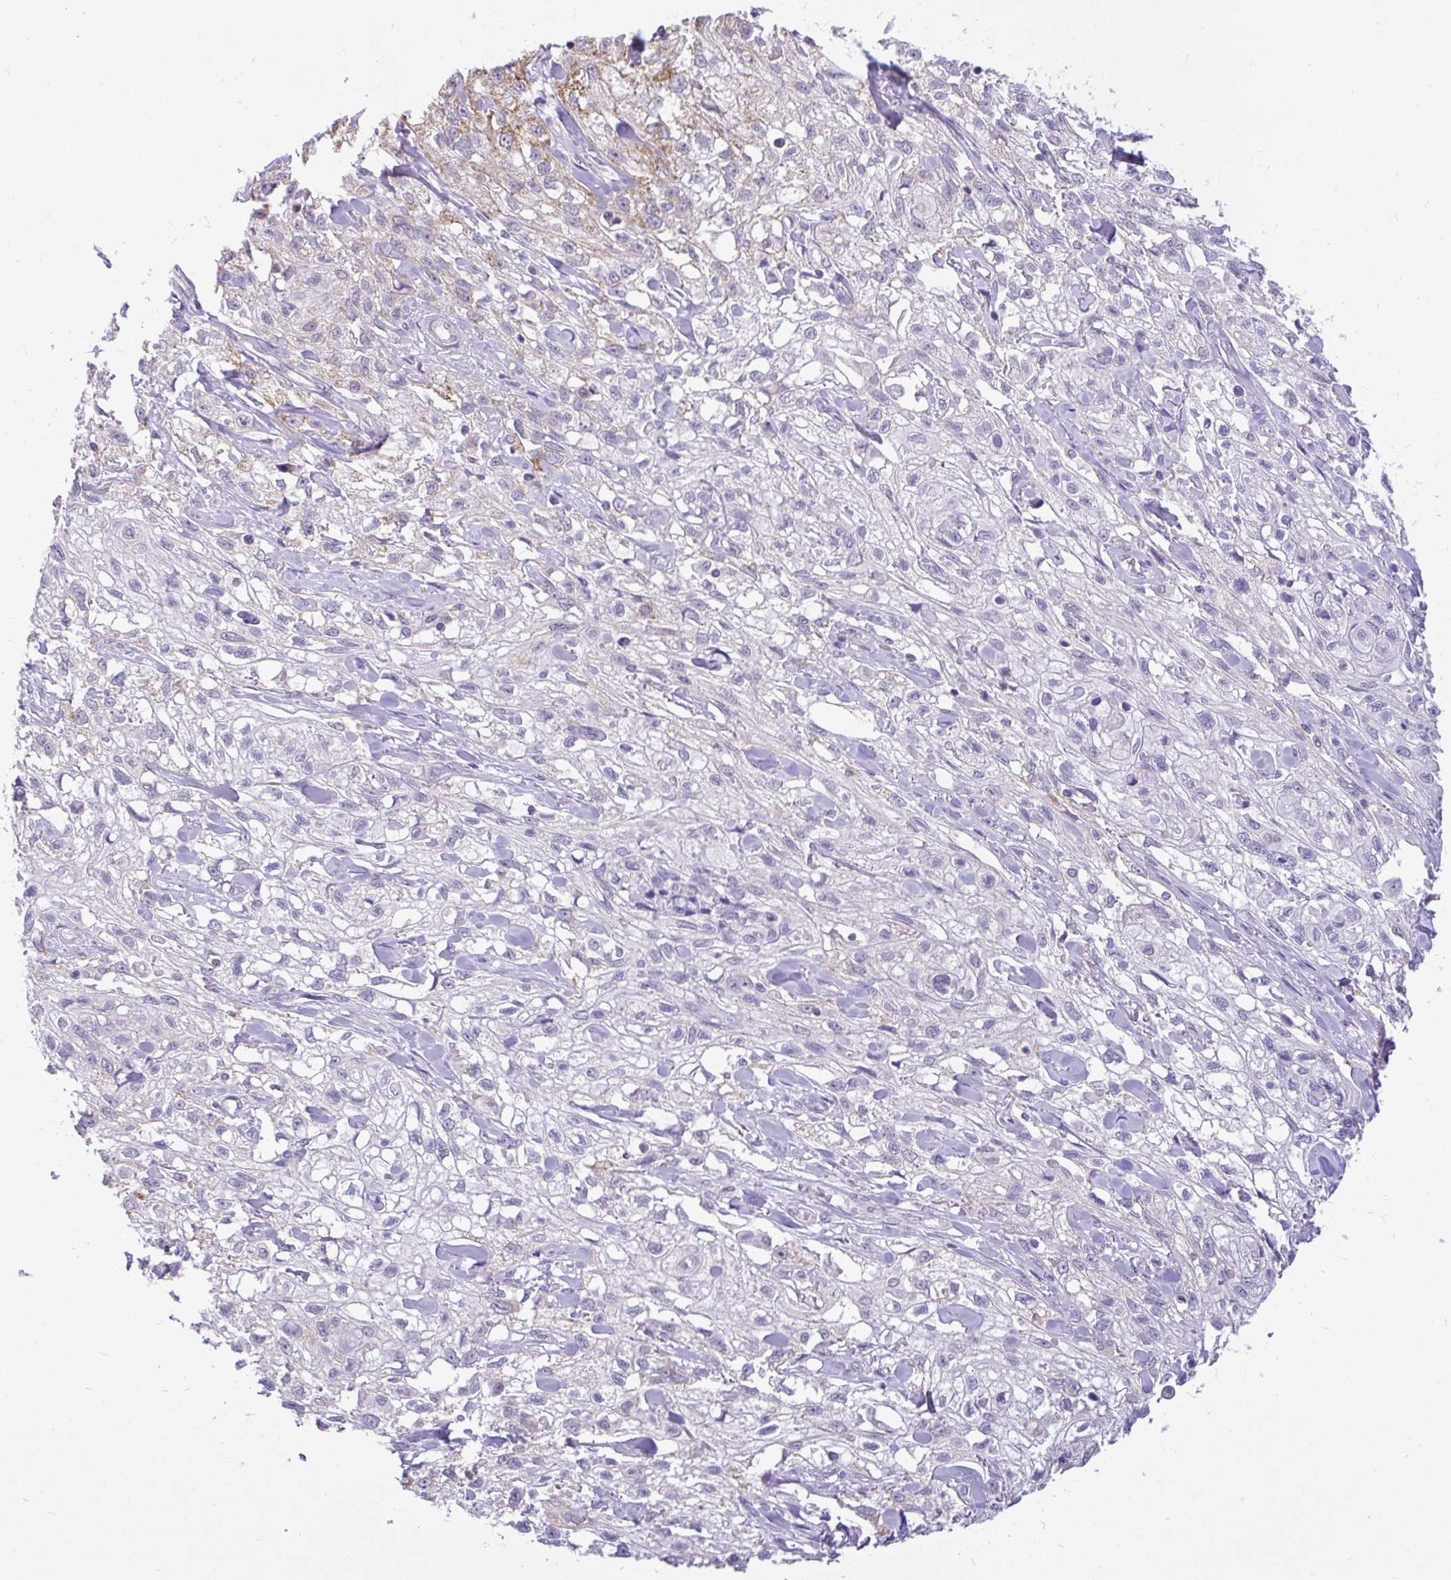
{"staining": {"intensity": "moderate", "quantity": "<25%", "location": "cytoplasmic/membranous"}, "tissue": "skin cancer", "cell_type": "Tumor cells", "image_type": "cancer", "snomed": [{"axis": "morphology", "description": "Squamous cell carcinoma, NOS"}, {"axis": "topography", "description": "Skin"}, {"axis": "topography", "description": "Vulva"}], "caption": "A micrograph showing moderate cytoplasmic/membranous expression in about <25% of tumor cells in skin cancer (squamous cell carcinoma), as visualized by brown immunohistochemical staining.", "gene": "PYCR2", "patient": {"sex": "female", "age": 86}}